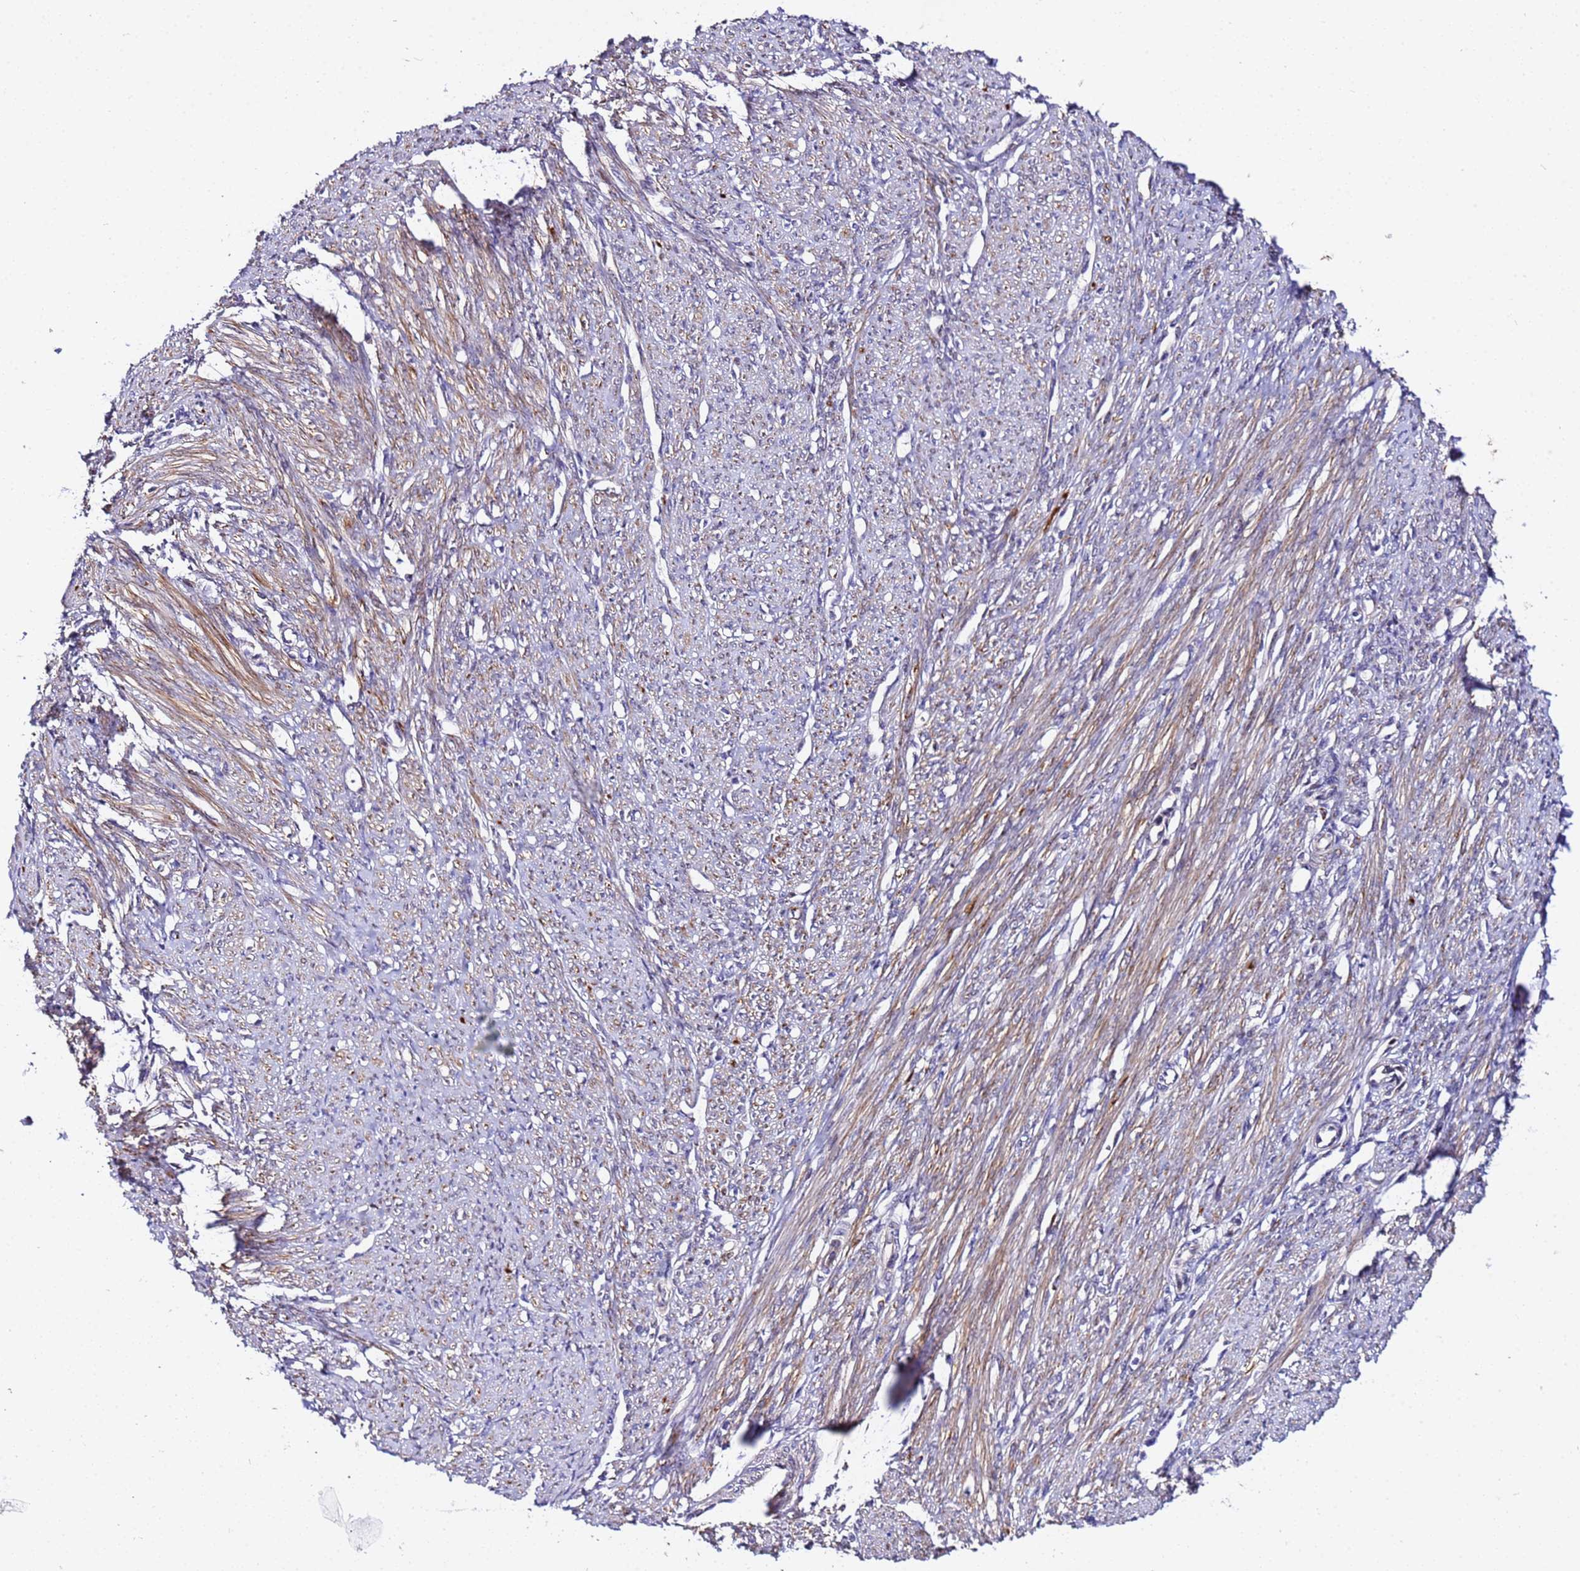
{"staining": {"intensity": "moderate", "quantity": "25%-75%", "location": "cytoplasmic/membranous"}, "tissue": "smooth muscle", "cell_type": "Smooth muscle cells", "image_type": "normal", "snomed": [{"axis": "morphology", "description": "Normal tissue, NOS"}, {"axis": "topography", "description": "Smooth muscle"}, {"axis": "topography", "description": "Uterus"}], "caption": "The image reveals immunohistochemical staining of benign smooth muscle. There is moderate cytoplasmic/membranous positivity is seen in about 25%-75% of smooth muscle cells. (DAB (3,3'-diaminobenzidine) IHC with brightfield microscopy, high magnification).", "gene": "PLXDC2", "patient": {"sex": "female", "age": 59}}